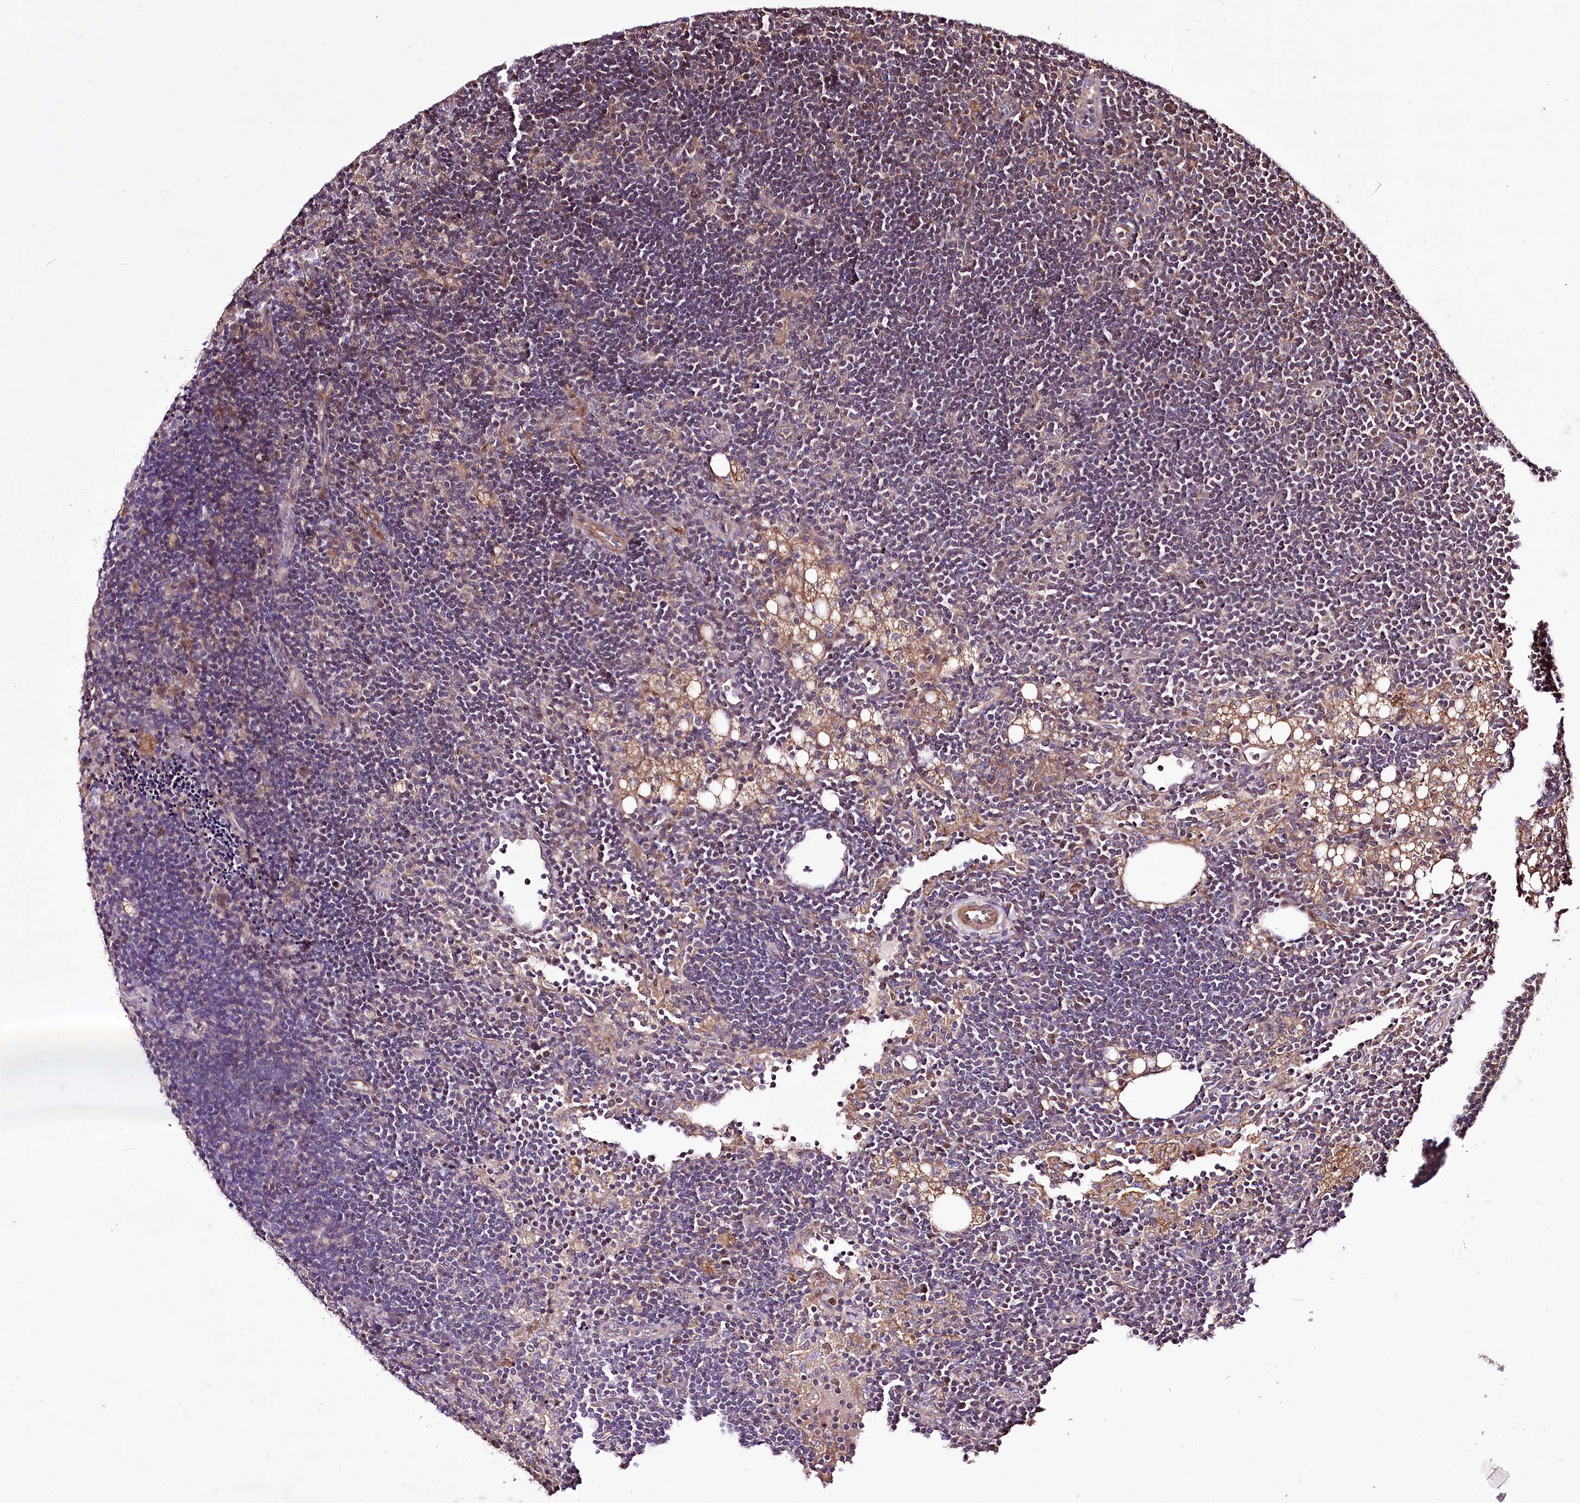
{"staining": {"intensity": "negative", "quantity": "none", "location": "none"}, "tissue": "lymph node", "cell_type": "Non-germinal center cells", "image_type": "normal", "snomed": [{"axis": "morphology", "description": "Normal tissue, NOS"}, {"axis": "topography", "description": "Lymph node"}], "caption": "The immunohistochemistry (IHC) histopathology image has no significant expression in non-germinal center cells of lymph node.", "gene": "WWC1", "patient": {"sex": "male", "age": 24}}